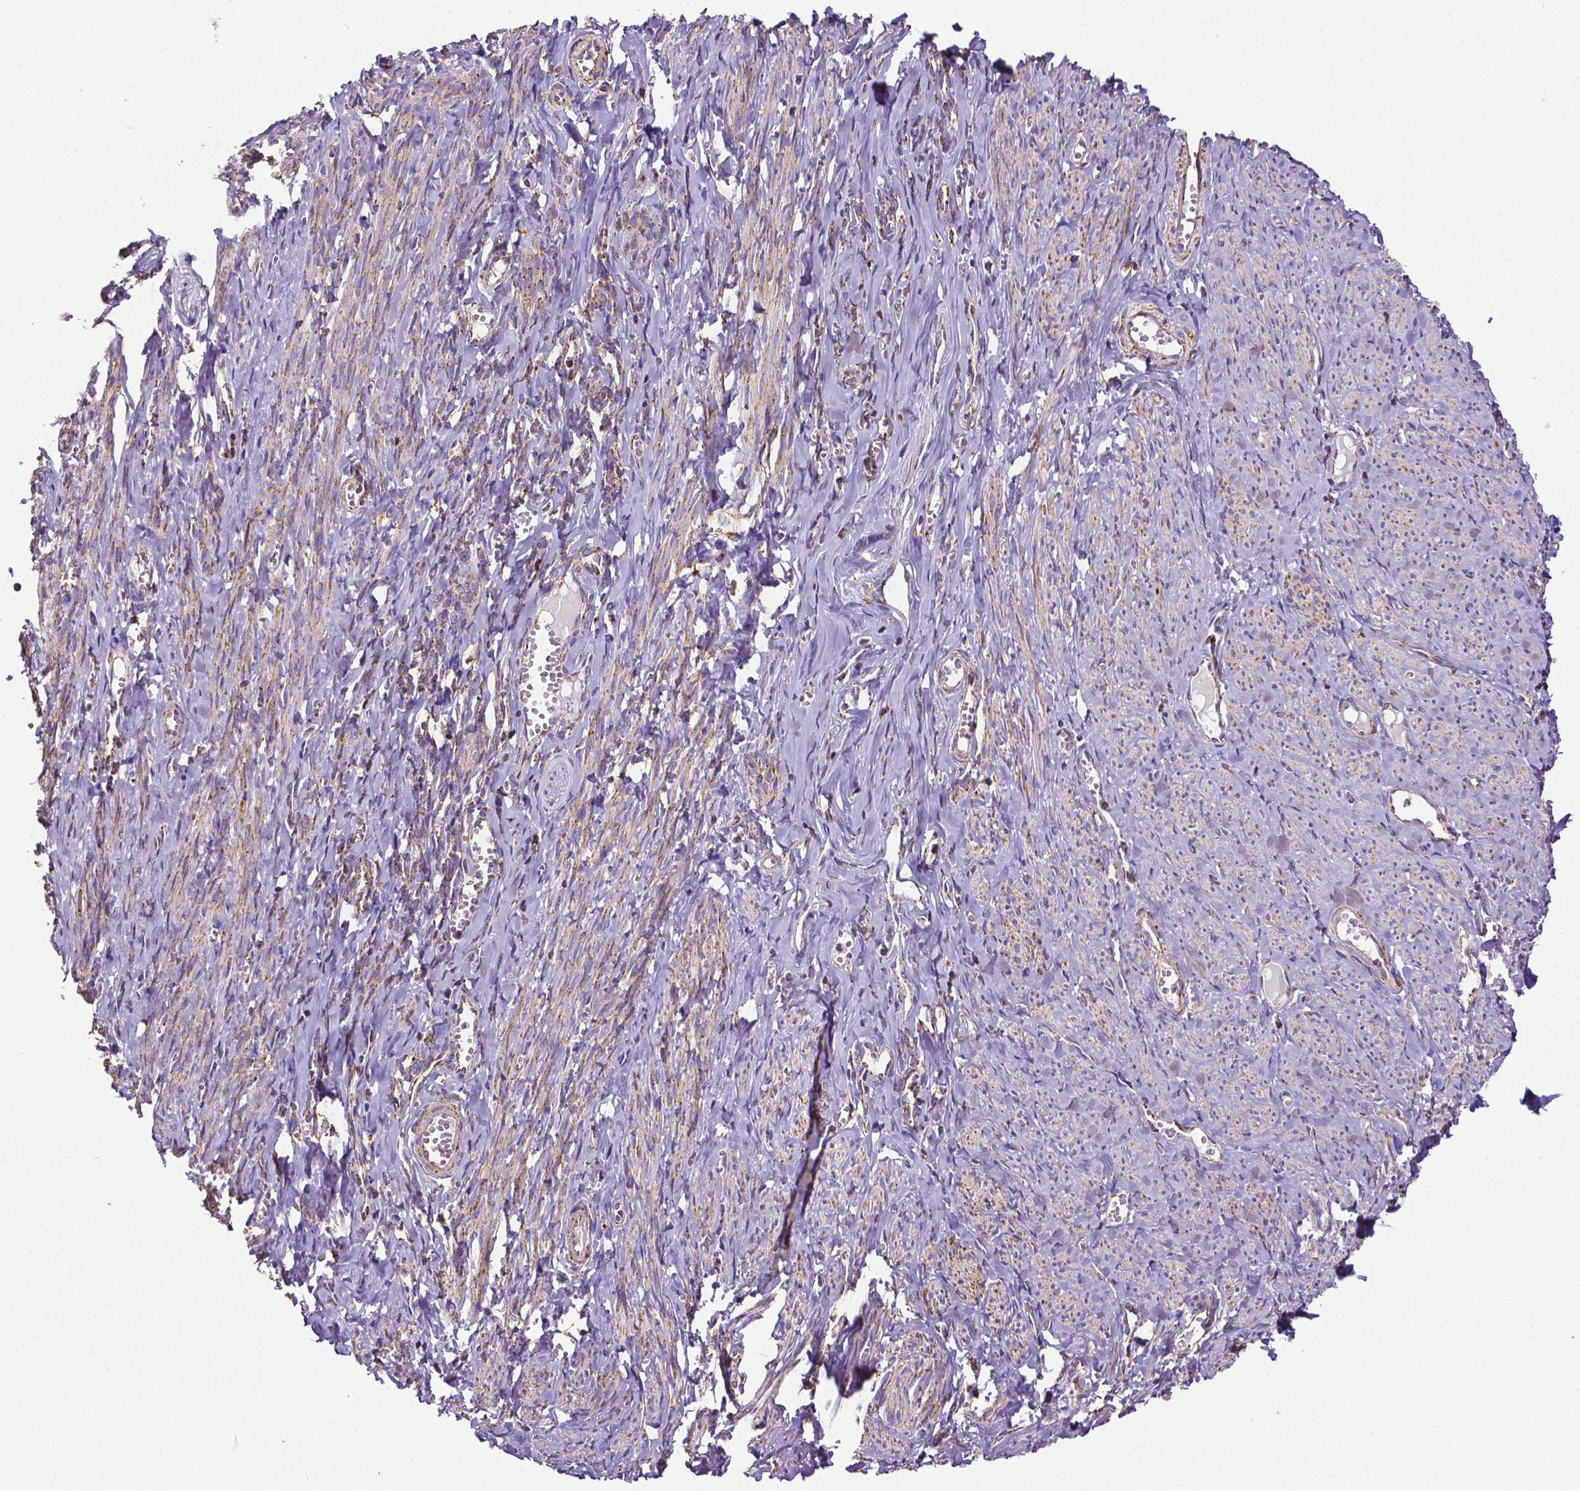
{"staining": {"intensity": "moderate", "quantity": ">75%", "location": "cytoplasmic/membranous"}, "tissue": "smooth muscle", "cell_type": "Smooth muscle cells", "image_type": "normal", "snomed": [{"axis": "morphology", "description": "Normal tissue, NOS"}, {"axis": "topography", "description": "Smooth muscle"}], "caption": "Immunohistochemical staining of normal smooth muscle displays medium levels of moderate cytoplasmic/membranous expression in approximately >75% of smooth muscle cells. (brown staining indicates protein expression, while blue staining denotes nuclei).", "gene": "MACC1", "patient": {"sex": "female", "age": 65}}